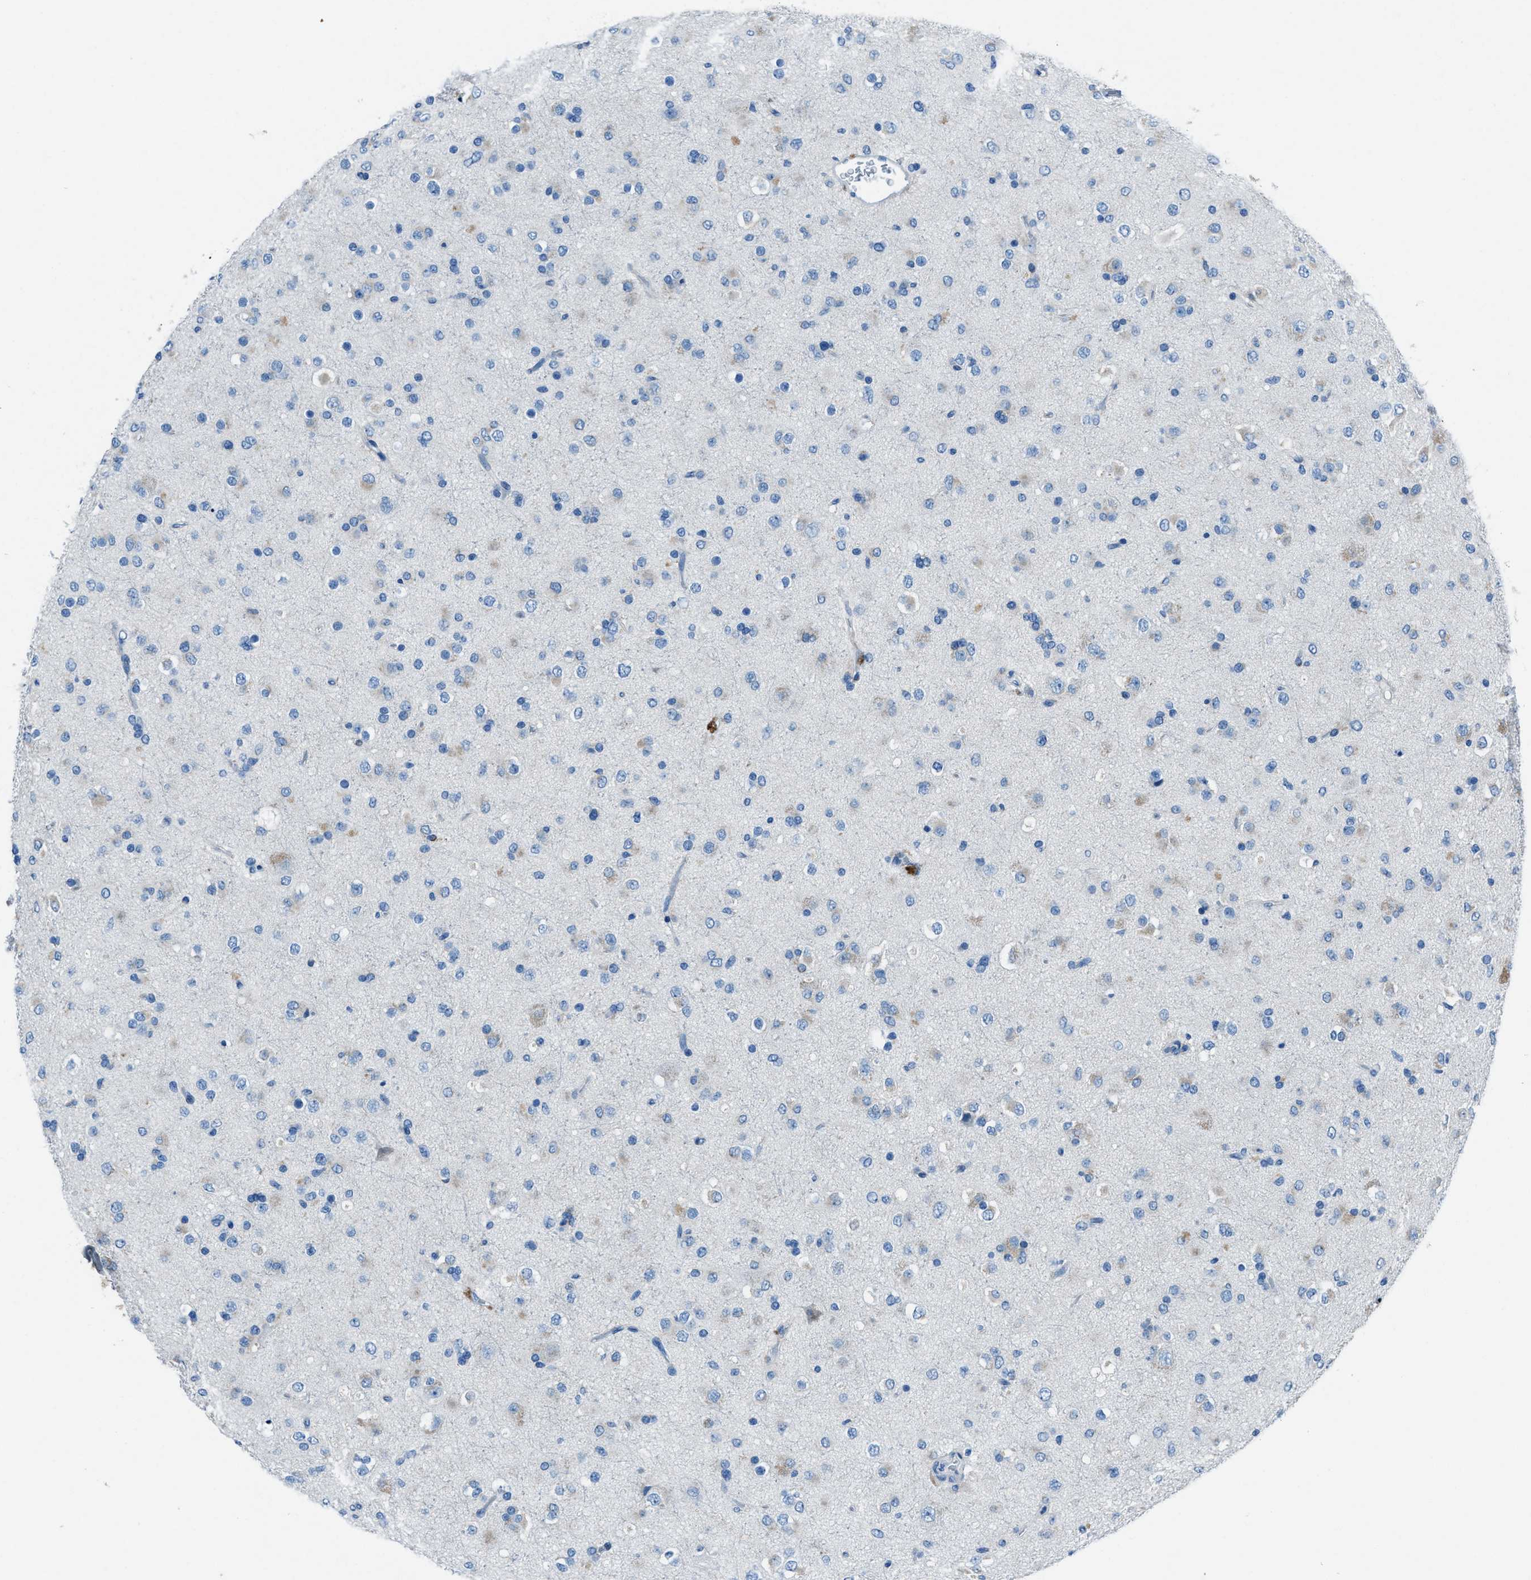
{"staining": {"intensity": "negative", "quantity": "none", "location": "none"}, "tissue": "glioma", "cell_type": "Tumor cells", "image_type": "cancer", "snomed": [{"axis": "morphology", "description": "Glioma, malignant, Low grade"}, {"axis": "topography", "description": "Brain"}], "caption": "This is a image of IHC staining of malignant glioma (low-grade), which shows no expression in tumor cells.", "gene": "AMACR", "patient": {"sex": "male", "age": 65}}